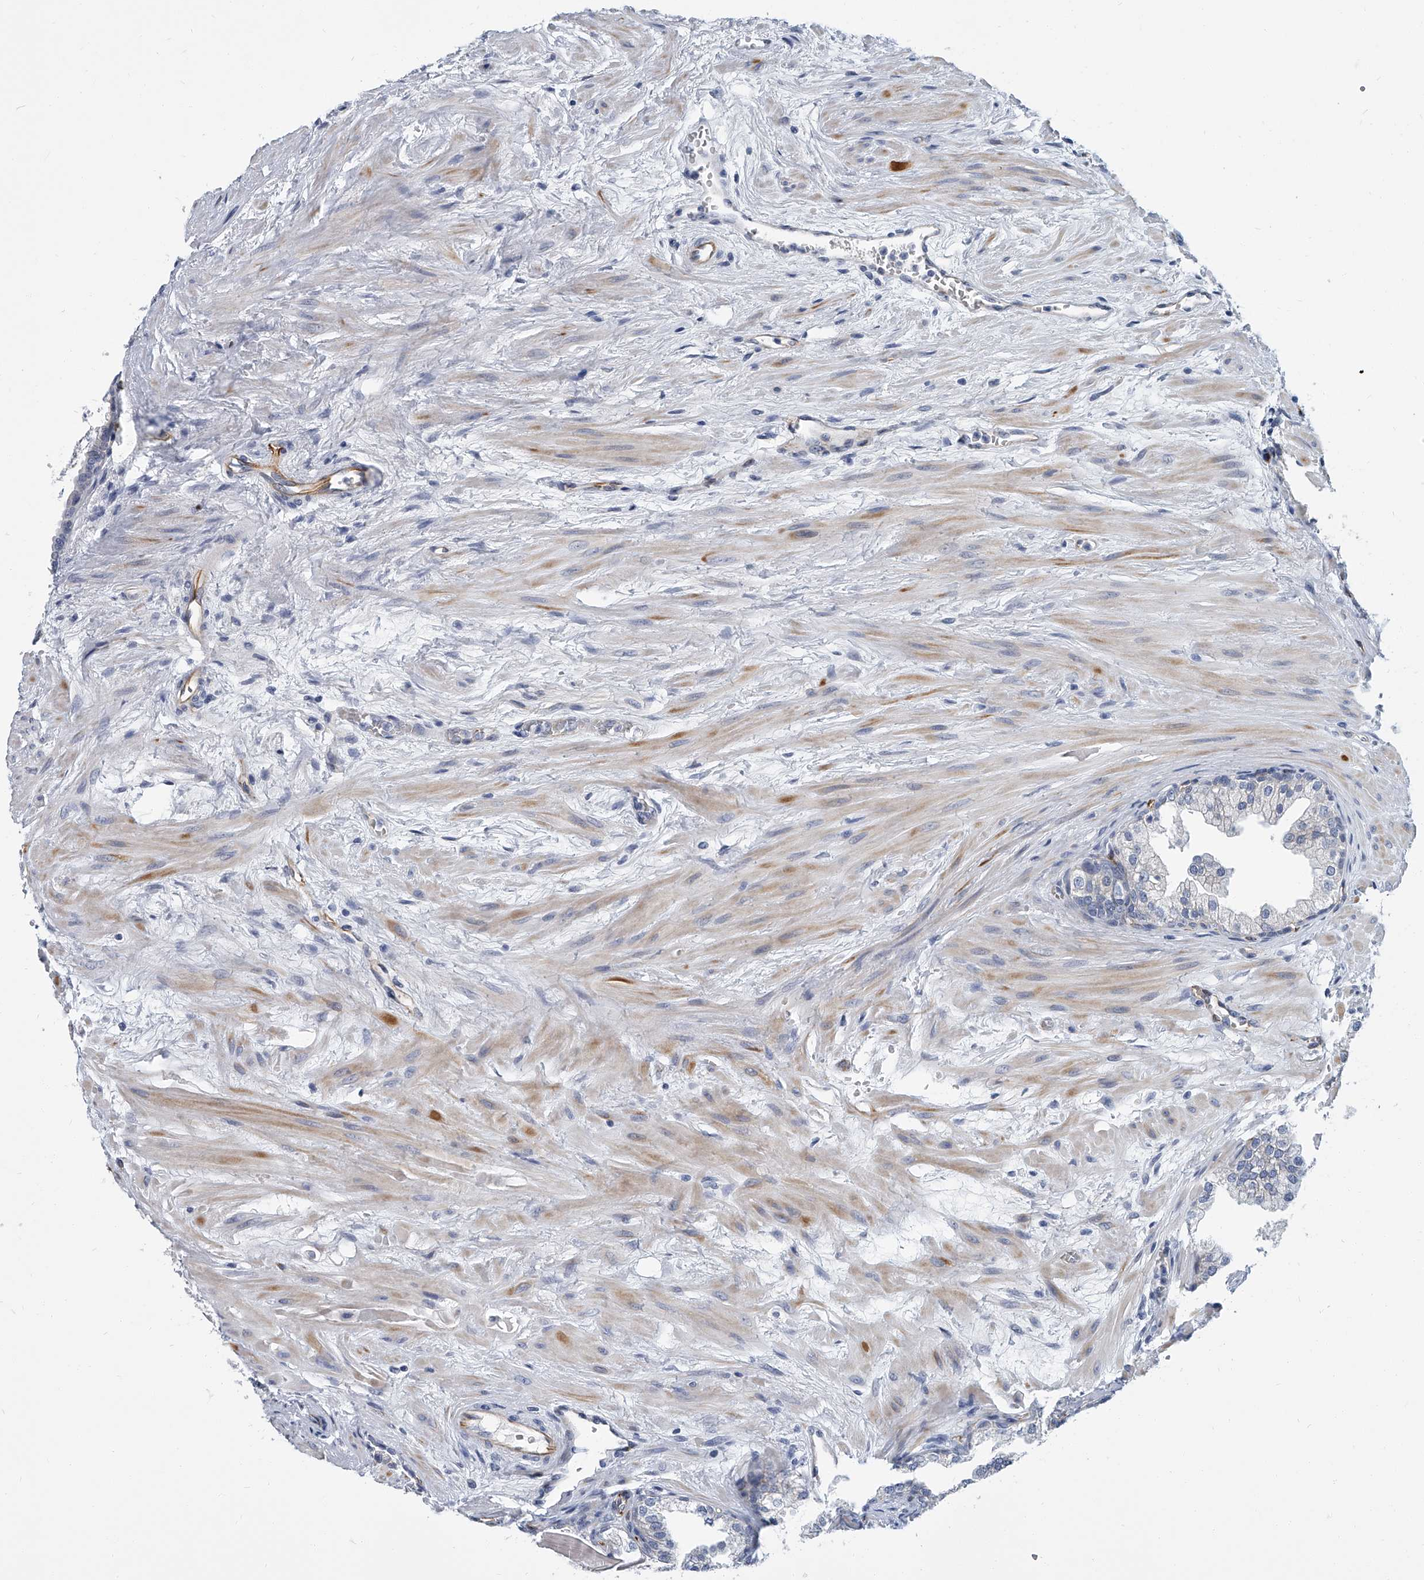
{"staining": {"intensity": "negative", "quantity": "none", "location": "none"}, "tissue": "prostate", "cell_type": "Glandular cells", "image_type": "normal", "snomed": [{"axis": "morphology", "description": "Normal tissue, NOS"}, {"axis": "topography", "description": "Prostate"}], "caption": "Human prostate stained for a protein using immunohistochemistry shows no staining in glandular cells.", "gene": "KIRREL1", "patient": {"sex": "male", "age": 48}}